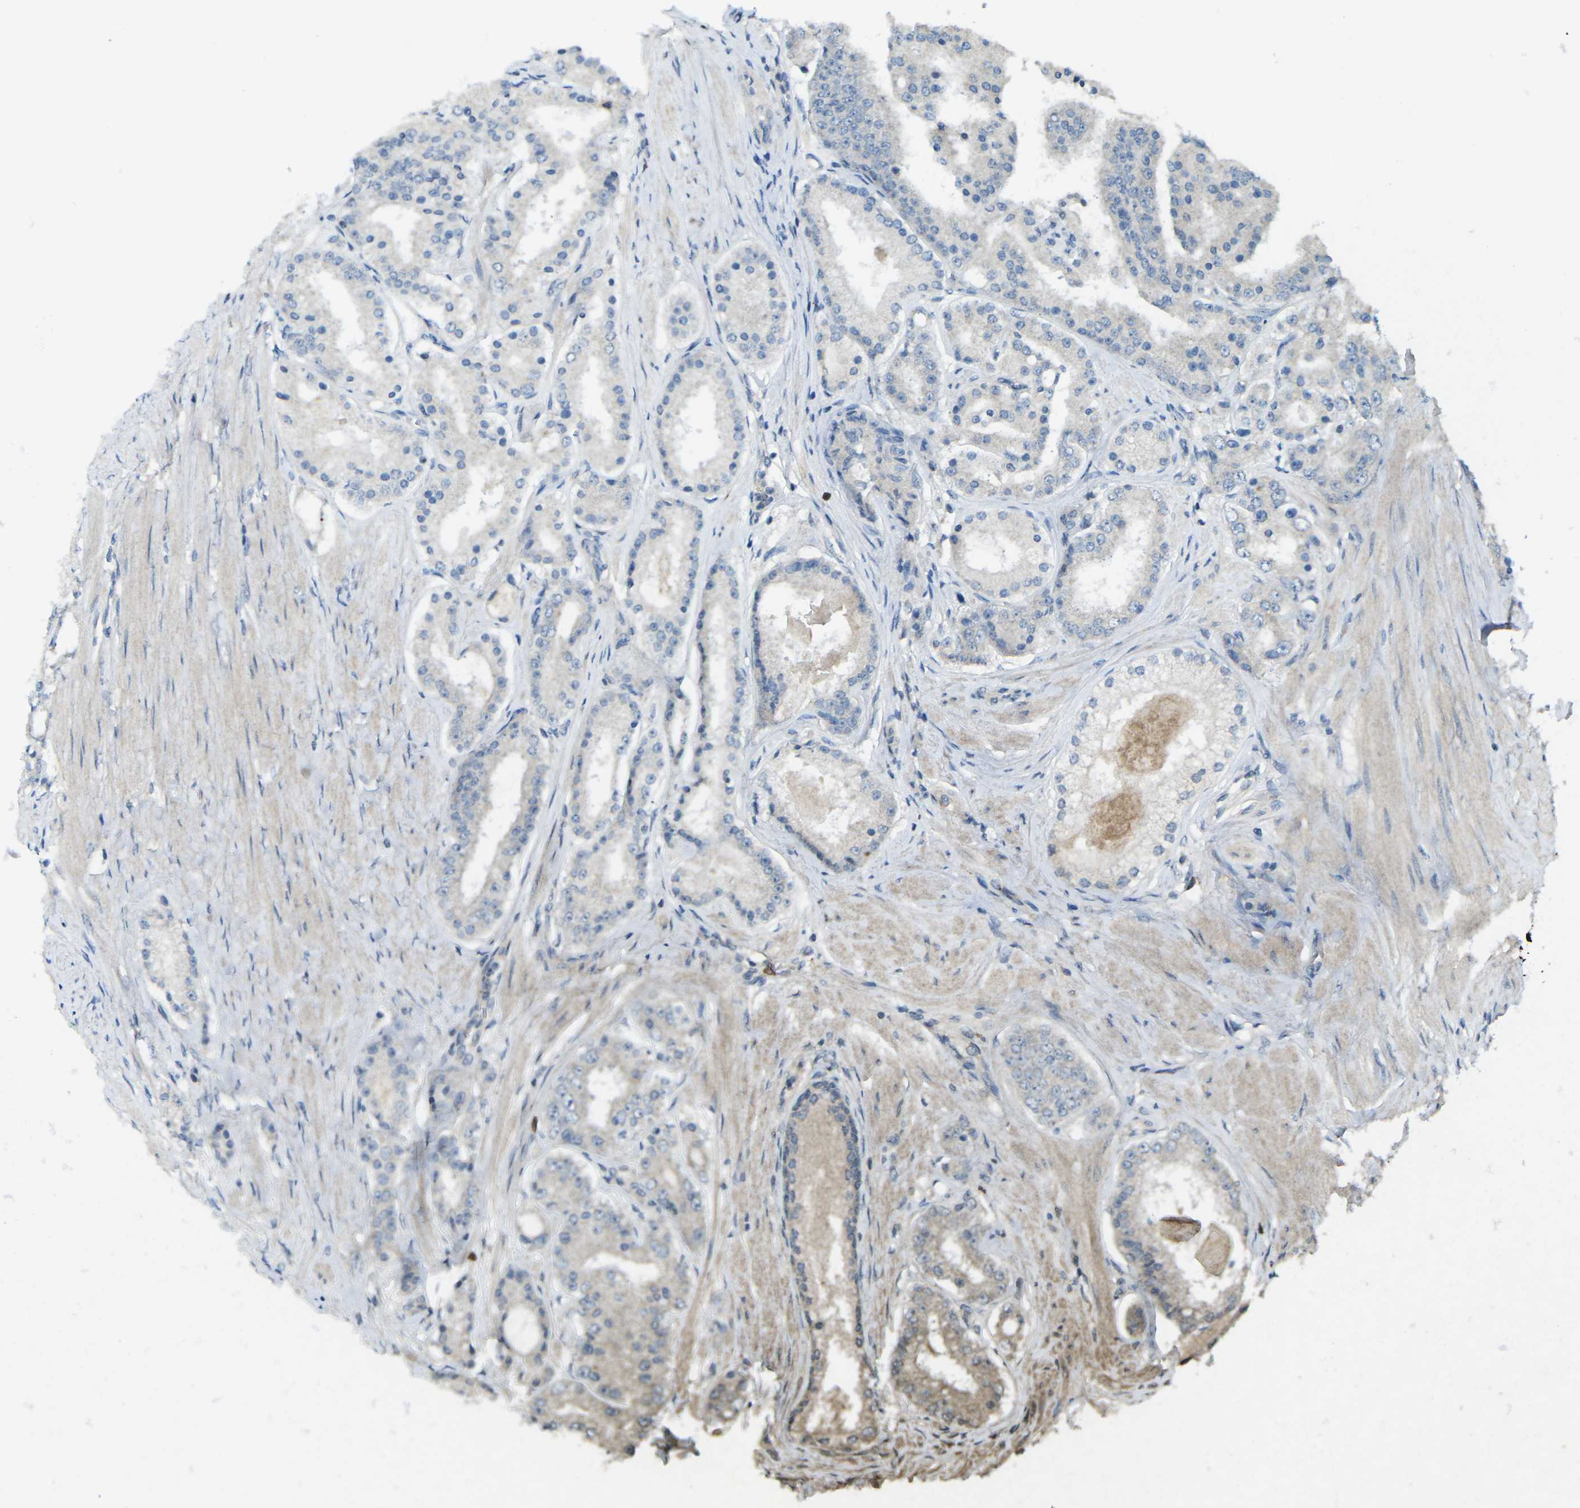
{"staining": {"intensity": "moderate", "quantity": "25%-75%", "location": "cytoplasmic/membranous"}, "tissue": "prostate cancer", "cell_type": "Tumor cells", "image_type": "cancer", "snomed": [{"axis": "morphology", "description": "Adenocarcinoma, Low grade"}, {"axis": "topography", "description": "Prostate"}], "caption": "Tumor cells demonstrate medium levels of moderate cytoplasmic/membranous expression in about 25%-75% of cells in prostate cancer (low-grade adenocarcinoma). The staining was performed using DAB (3,3'-diaminobenzidine), with brown indicating positive protein expression. Nuclei are stained blue with hematoxylin.", "gene": "CD19", "patient": {"sex": "male", "age": 63}}